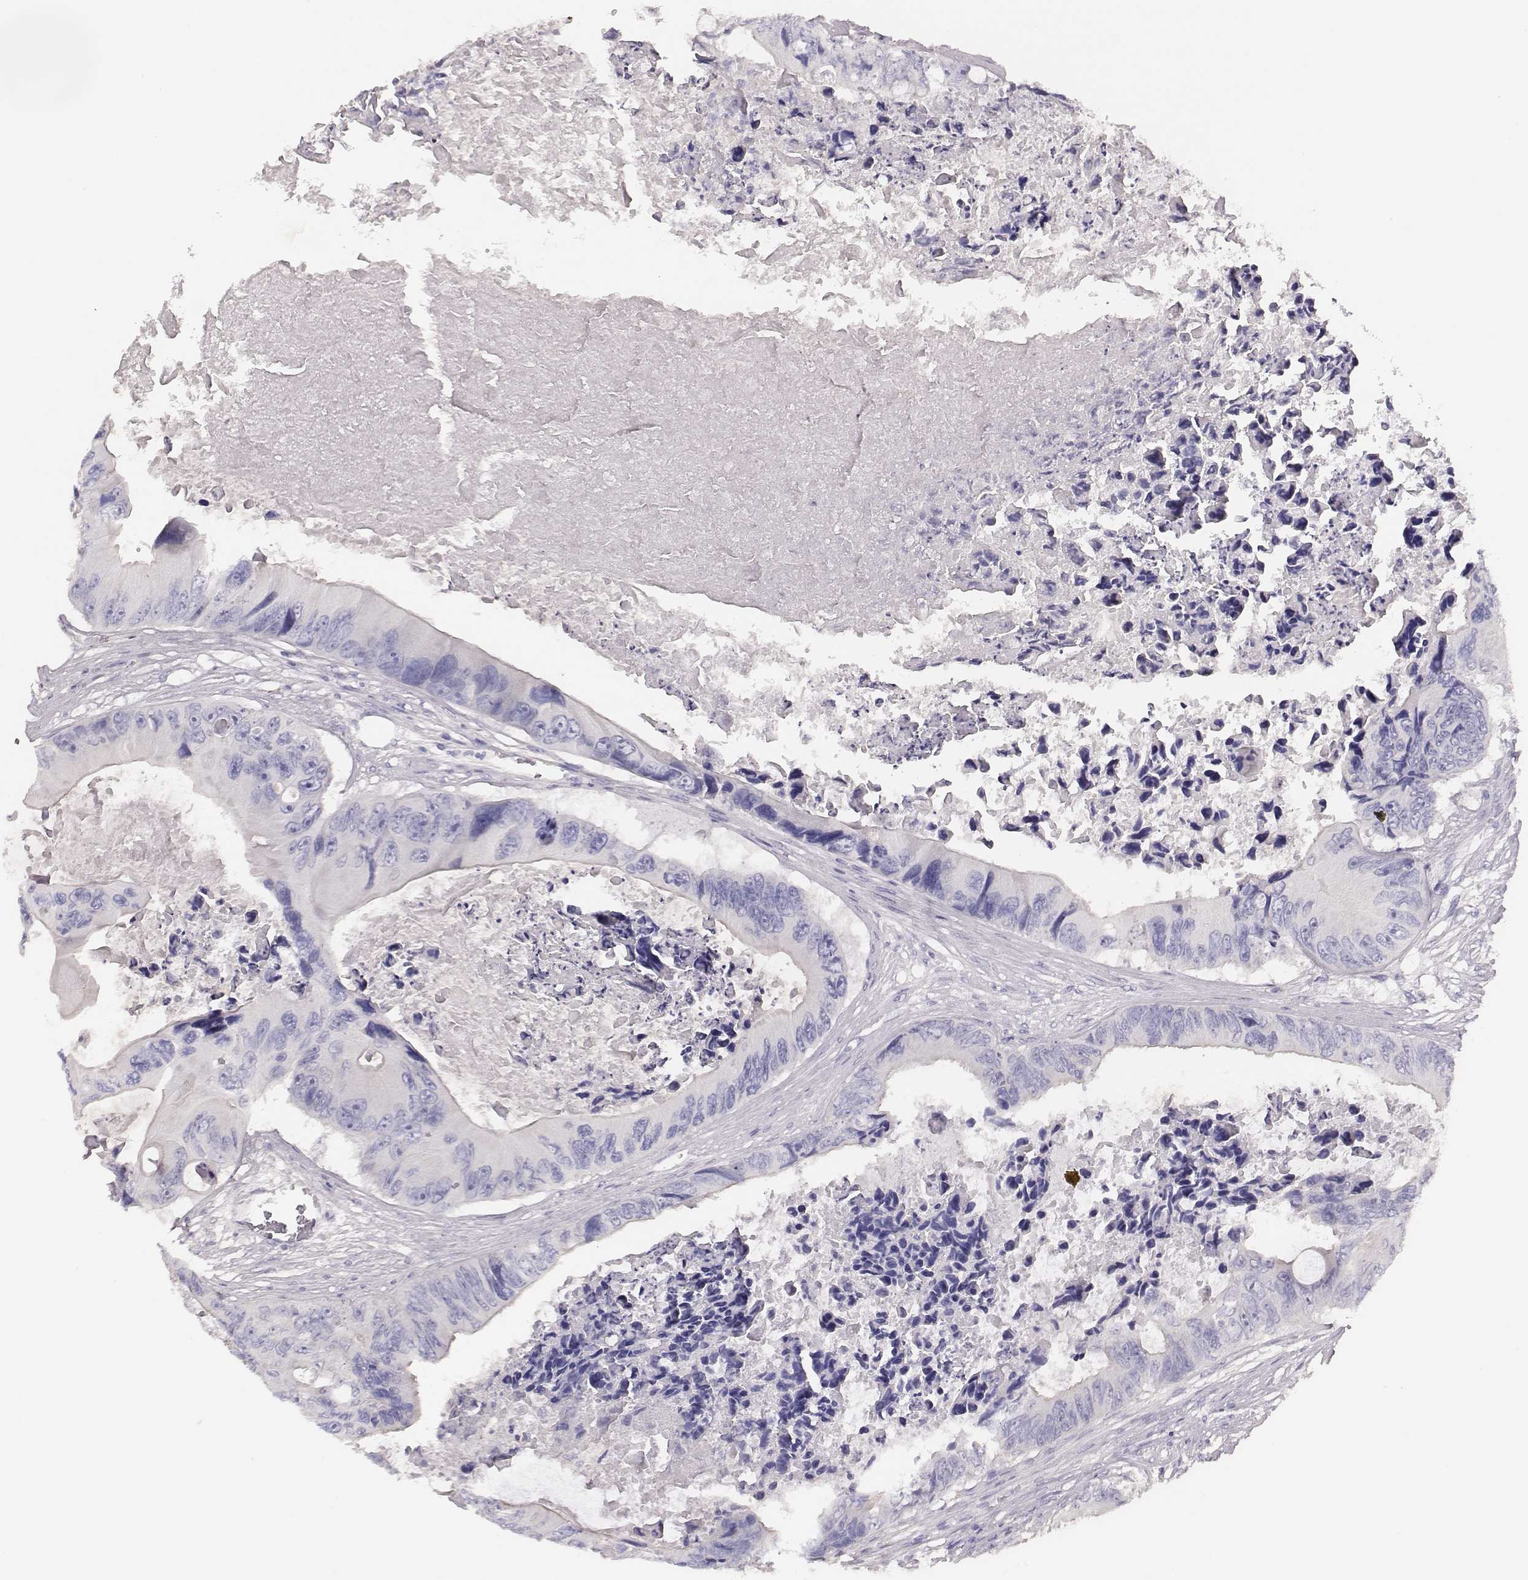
{"staining": {"intensity": "negative", "quantity": "none", "location": "none"}, "tissue": "colorectal cancer", "cell_type": "Tumor cells", "image_type": "cancer", "snomed": [{"axis": "morphology", "description": "Adenocarcinoma, NOS"}, {"axis": "topography", "description": "Rectum"}], "caption": "This is an IHC image of colorectal adenocarcinoma. There is no positivity in tumor cells.", "gene": "P2RY10", "patient": {"sex": "male", "age": 63}}